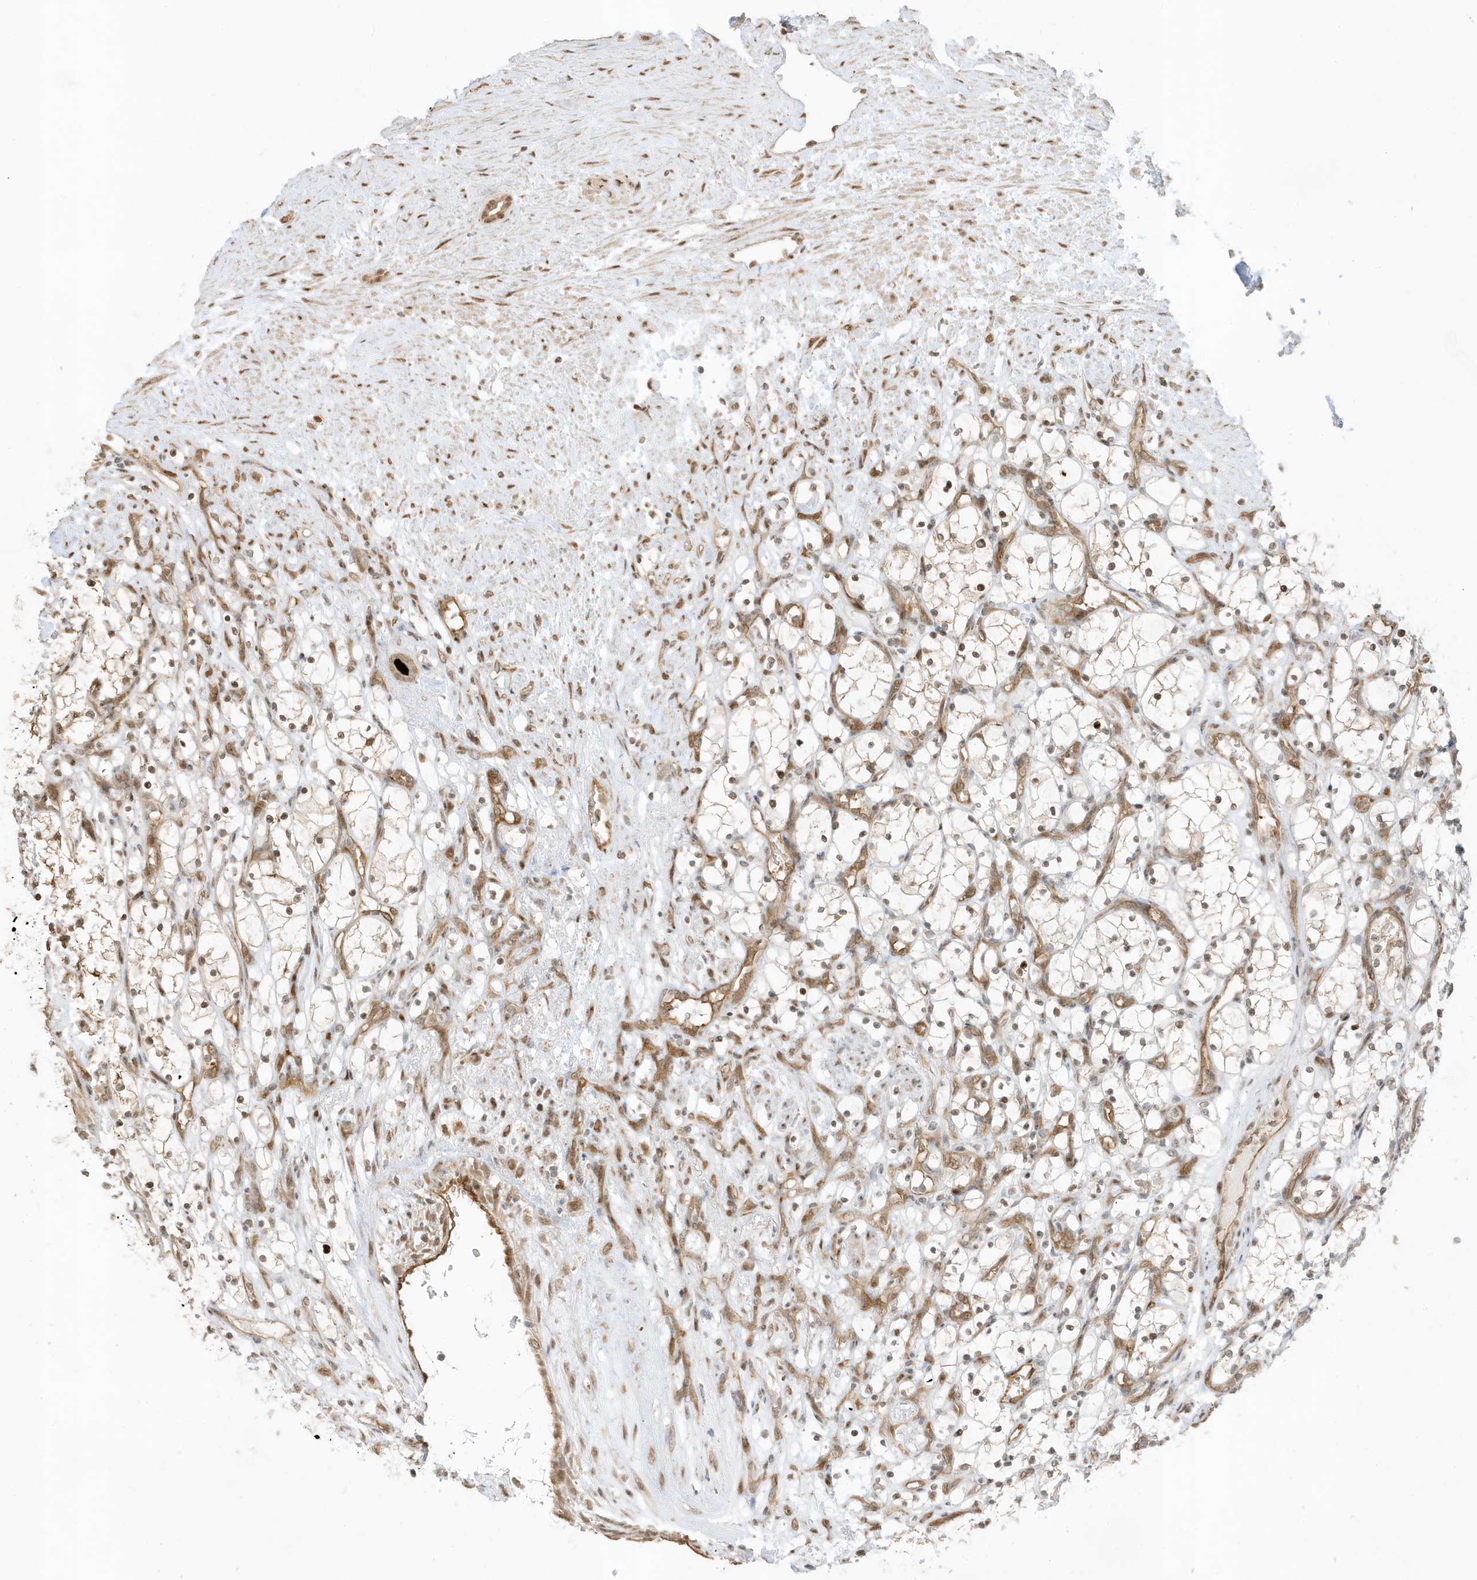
{"staining": {"intensity": "negative", "quantity": "none", "location": "none"}, "tissue": "renal cancer", "cell_type": "Tumor cells", "image_type": "cancer", "snomed": [{"axis": "morphology", "description": "Adenocarcinoma, NOS"}, {"axis": "topography", "description": "Kidney"}], "caption": "Tumor cells show no significant protein positivity in renal cancer (adenocarcinoma).", "gene": "ZBTB41", "patient": {"sex": "female", "age": 69}}